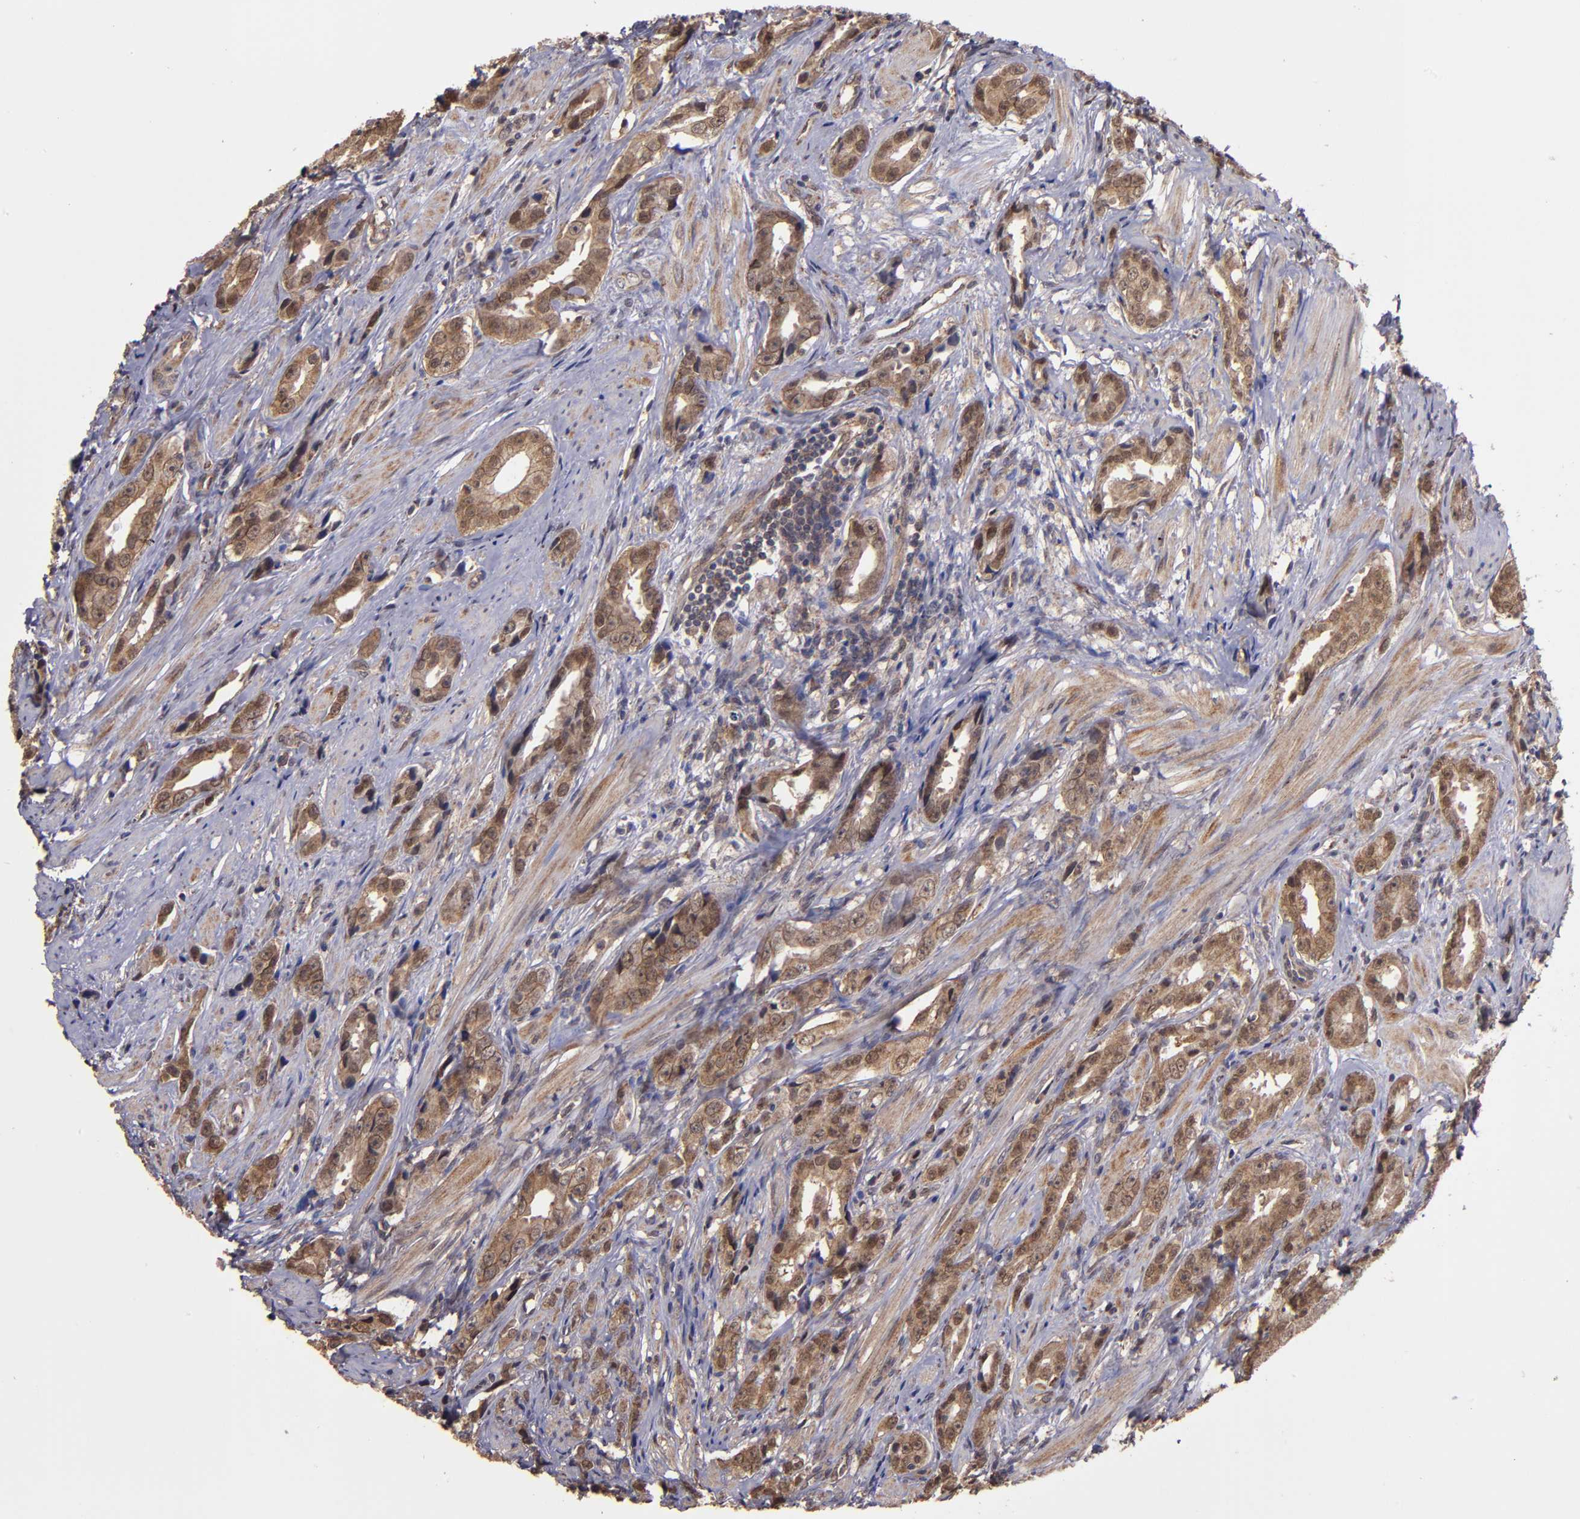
{"staining": {"intensity": "moderate", "quantity": ">75%", "location": "cytoplasmic/membranous,nuclear"}, "tissue": "prostate cancer", "cell_type": "Tumor cells", "image_type": "cancer", "snomed": [{"axis": "morphology", "description": "Adenocarcinoma, Medium grade"}, {"axis": "topography", "description": "Prostate"}], "caption": "Protein staining of prostate medium-grade adenocarcinoma tissue displays moderate cytoplasmic/membranous and nuclear expression in about >75% of tumor cells. (DAB (3,3'-diaminobenzidine) IHC with brightfield microscopy, high magnification).", "gene": "SIPA1L1", "patient": {"sex": "male", "age": 53}}